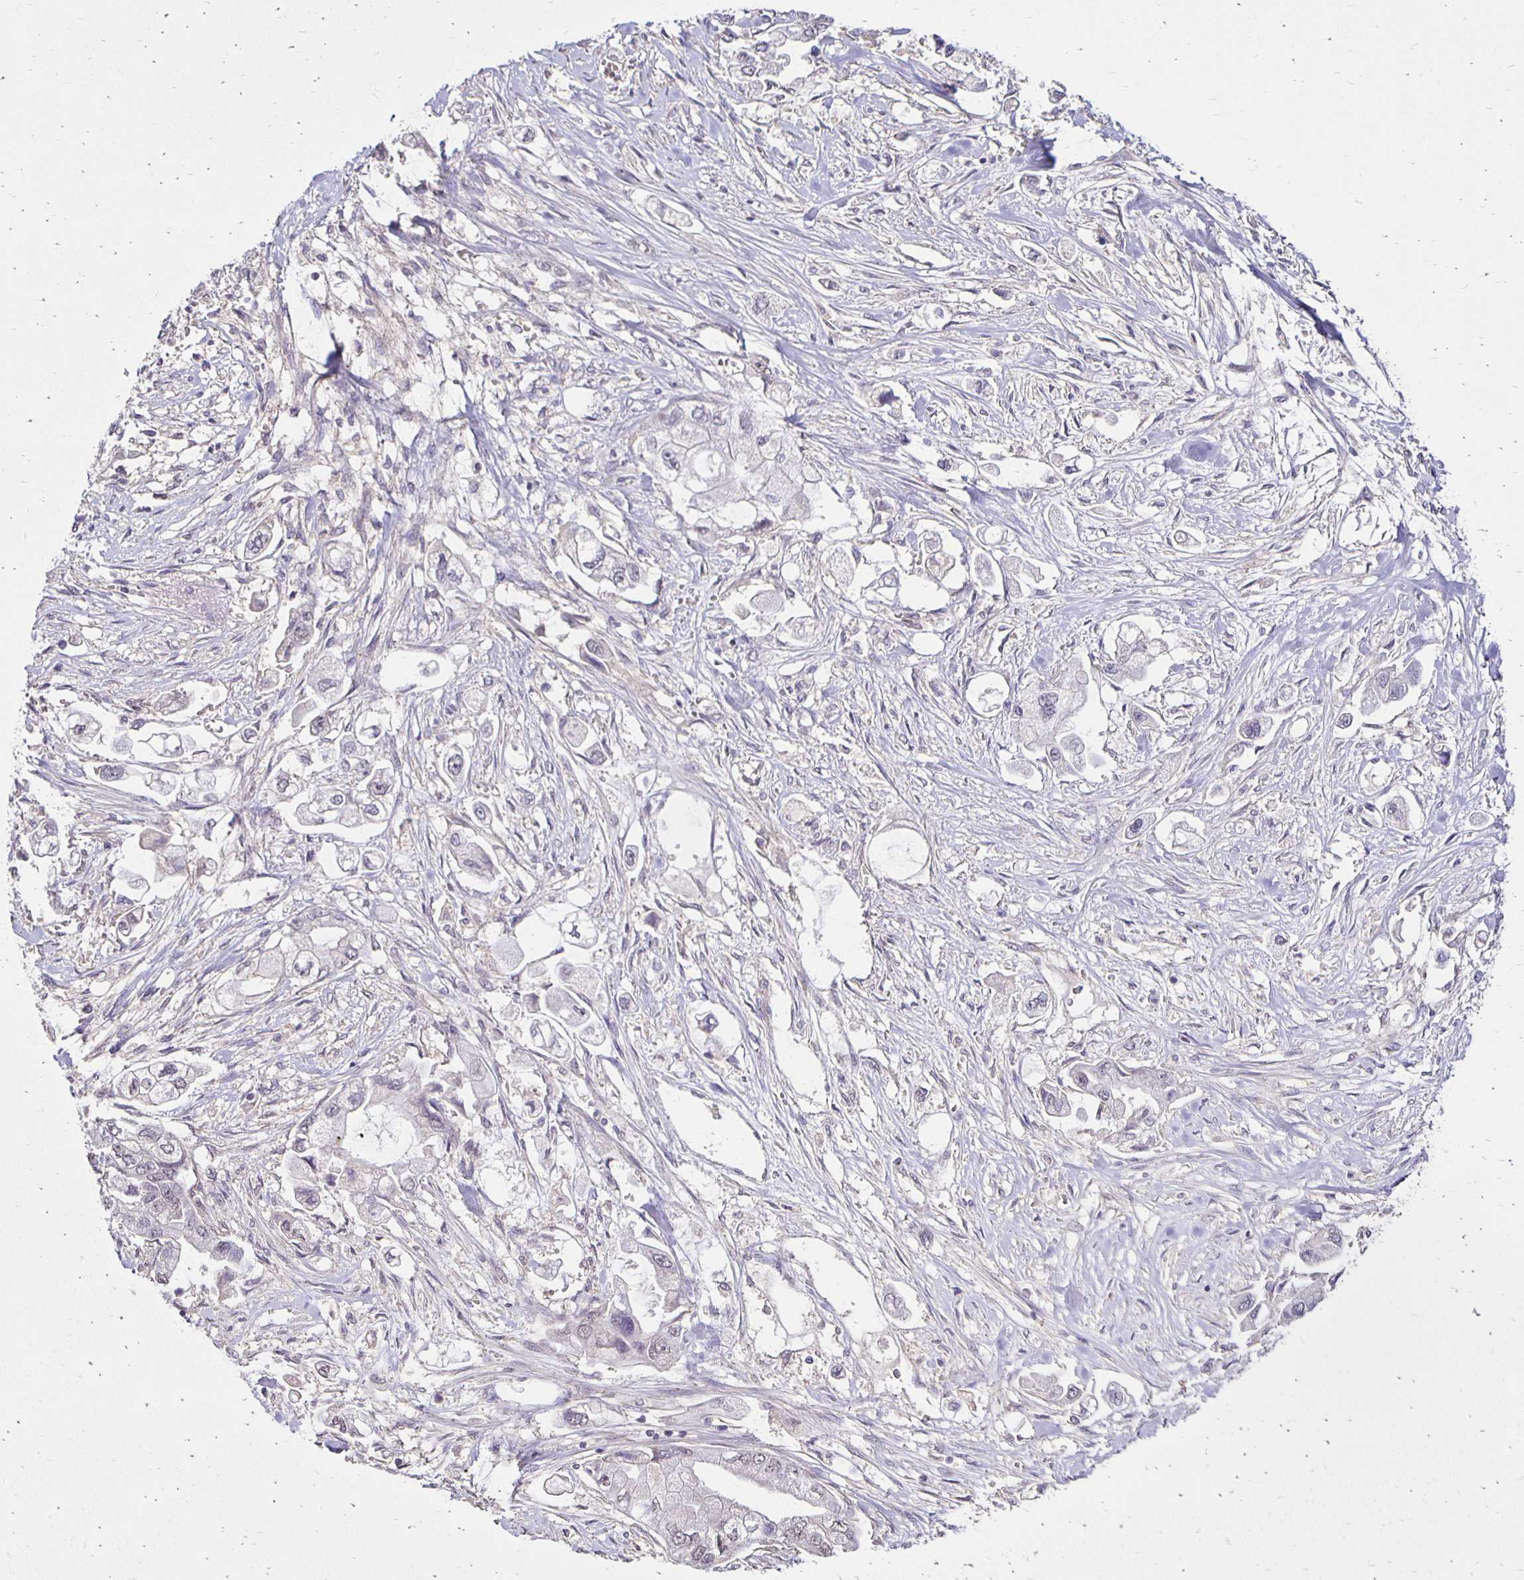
{"staining": {"intensity": "negative", "quantity": "none", "location": "none"}, "tissue": "stomach cancer", "cell_type": "Tumor cells", "image_type": "cancer", "snomed": [{"axis": "morphology", "description": "Adenocarcinoma, NOS"}, {"axis": "topography", "description": "Stomach"}], "caption": "IHC micrograph of neoplastic tissue: human stomach cancer (adenocarcinoma) stained with DAB reveals no significant protein positivity in tumor cells. Brightfield microscopy of IHC stained with DAB (3,3'-diaminobenzidine) (brown) and hematoxylin (blue), captured at high magnification.", "gene": "PNPLA3", "patient": {"sex": "male", "age": 62}}